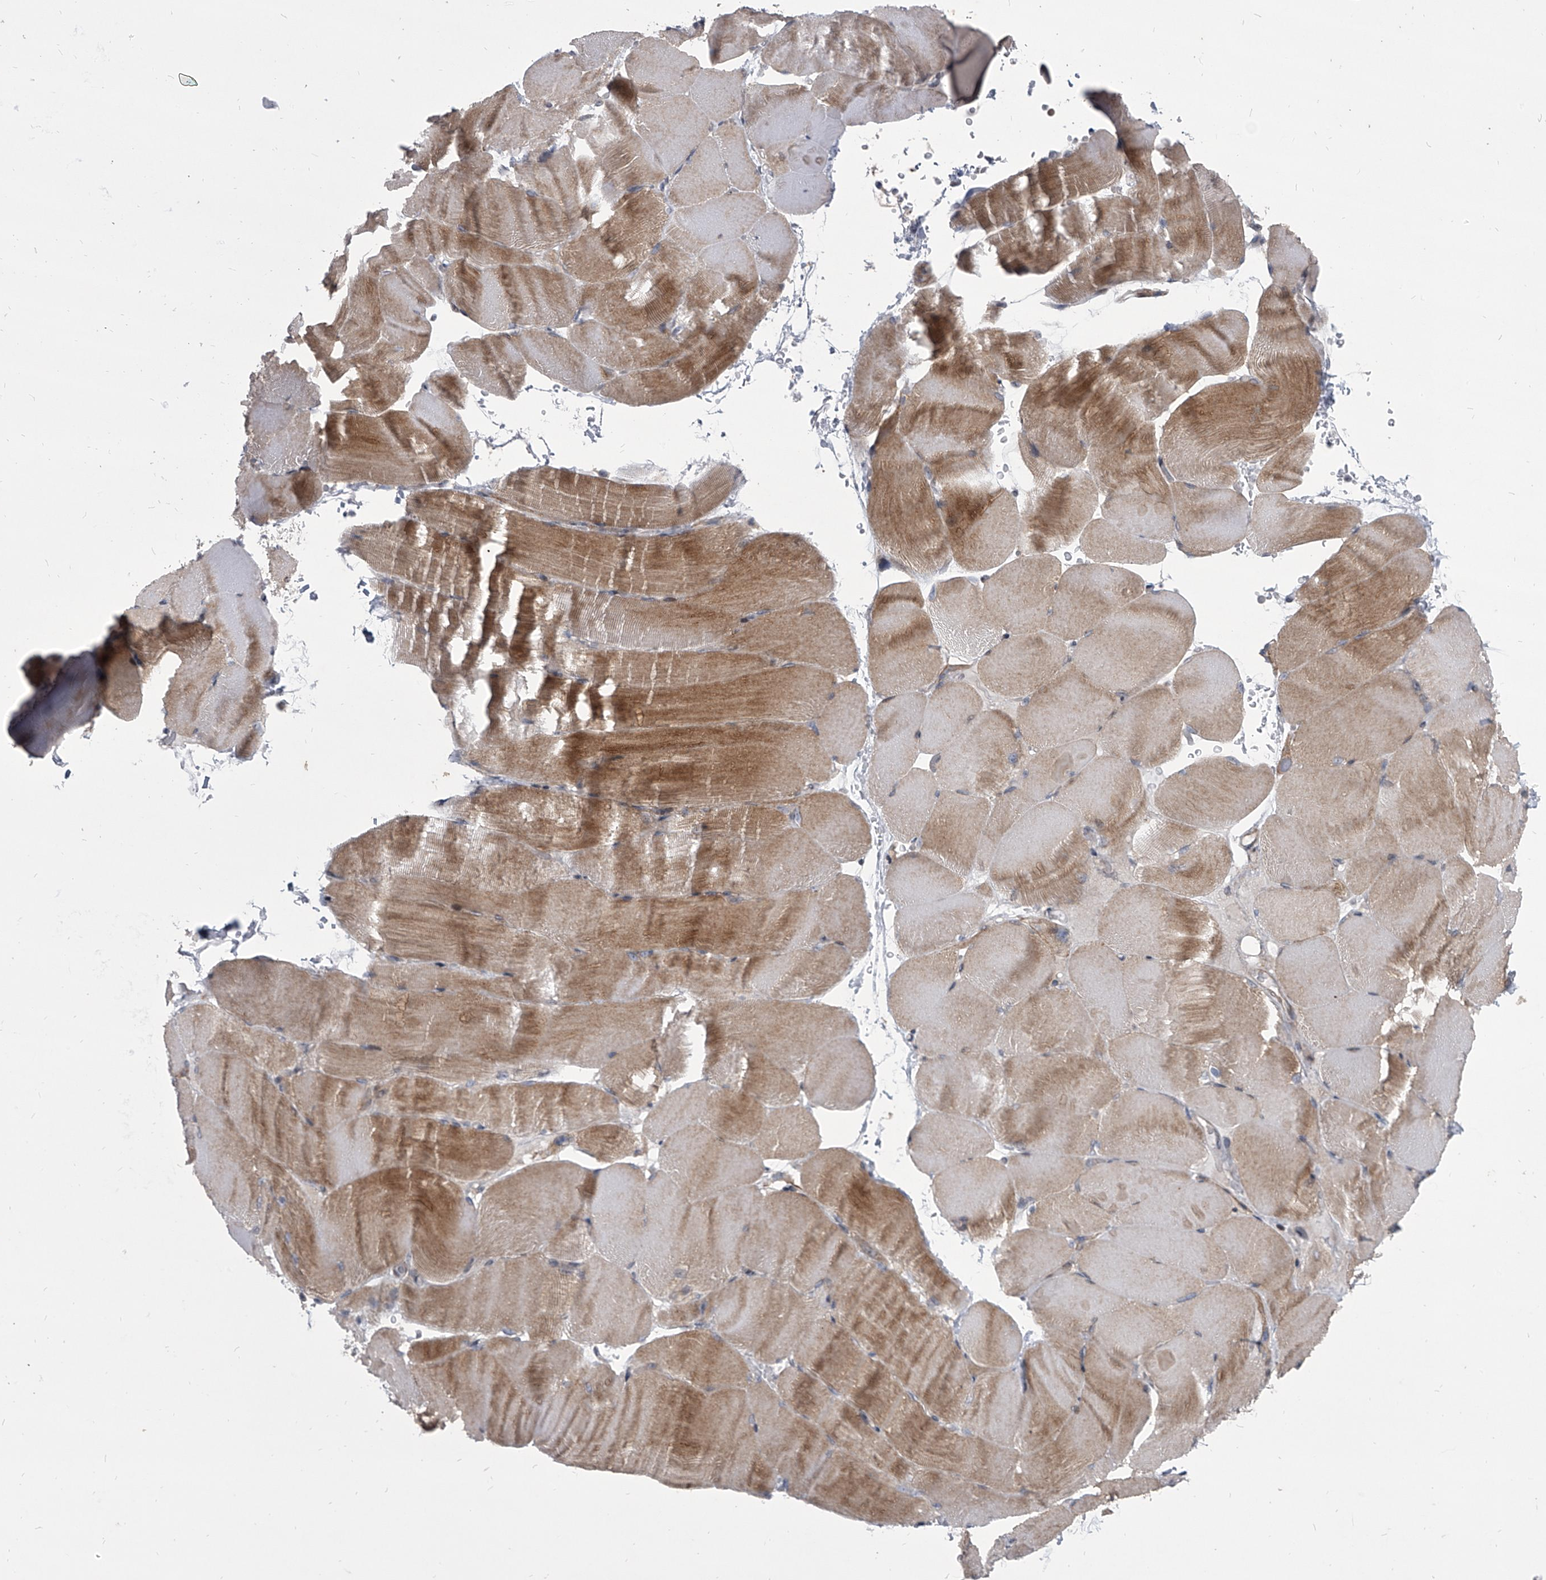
{"staining": {"intensity": "moderate", "quantity": "25%-75%", "location": "cytoplasmic/membranous"}, "tissue": "skeletal muscle", "cell_type": "Myocytes", "image_type": "normal", "snomed": [{"axis": "morphology", "description": "Normal tissue, NOS"}, {"axis": "topography", "description": "Skeletal muscle"}, {"axis": "topography", "description": "Parathyroid gland"}], "caption": "IHC of unremarkable human skeletal muscle demonstrates medium levels of moderate cytoplasmic/membranous staining in about 25%-75% of myocytes. (DAB IHC, brown staining for protein, blue staining for nuclei).", "gene": "HEATR6", "patient": {"sex": "female", "age": 37}}